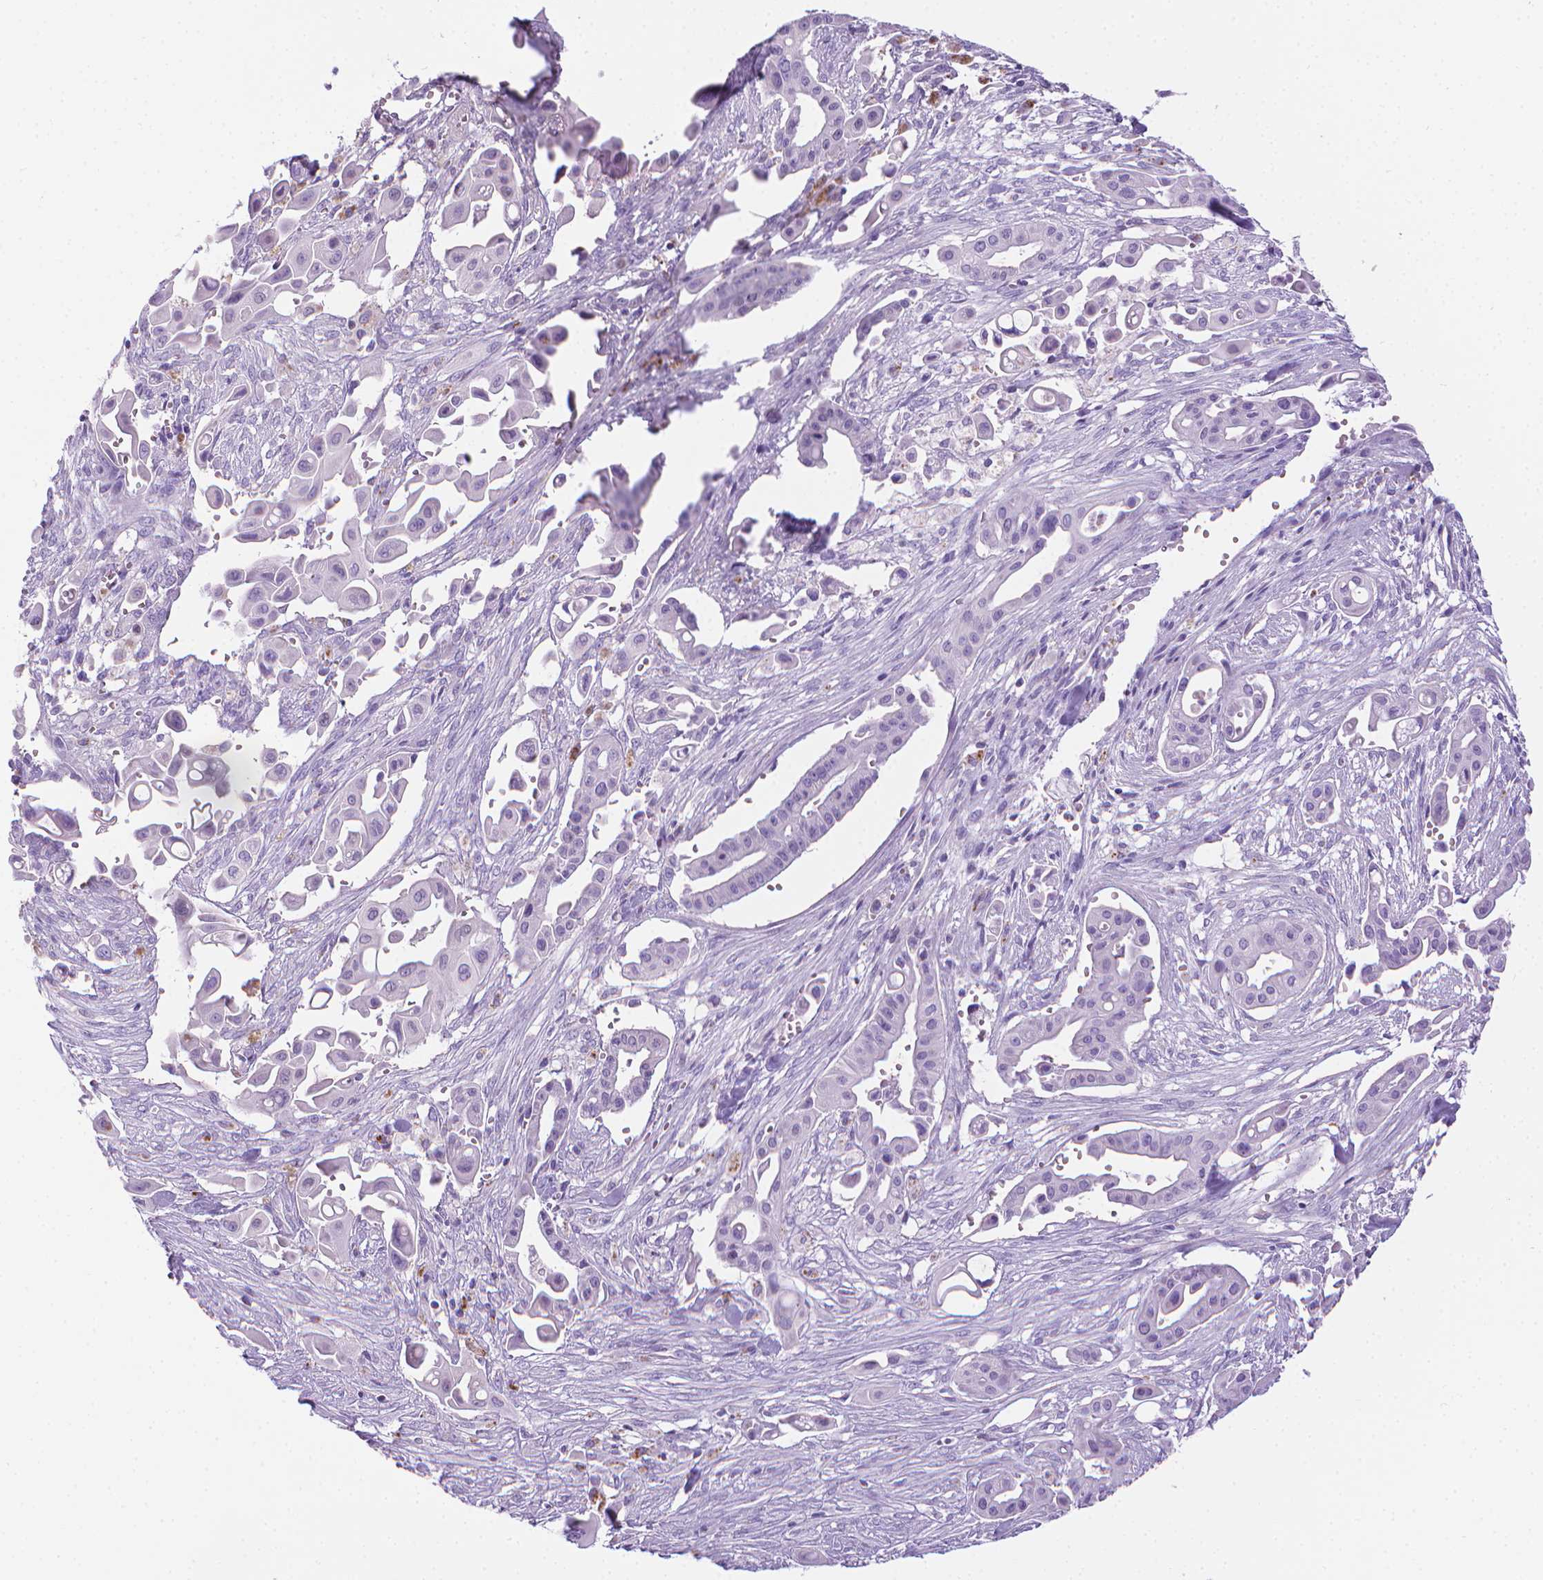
{"staining": {"intensity": "negative", "quantity": "none", "location": "none"}, "tissue": "pancreatic cancer", "cell_type": "Tumor cells", "image_type": "cancer", "snomed": [{"axis": "morphology", "description": "Adenocarcinoma, NOS"}, {"axis": "topography", "description": "Pancreas"}], "caption": "Micrograph shows no significant protein staining in tumor cells of adenocarcinoma (pancreatic).", "gene": "SPAG6", "patient": {"sex": "male", "age": 50}}